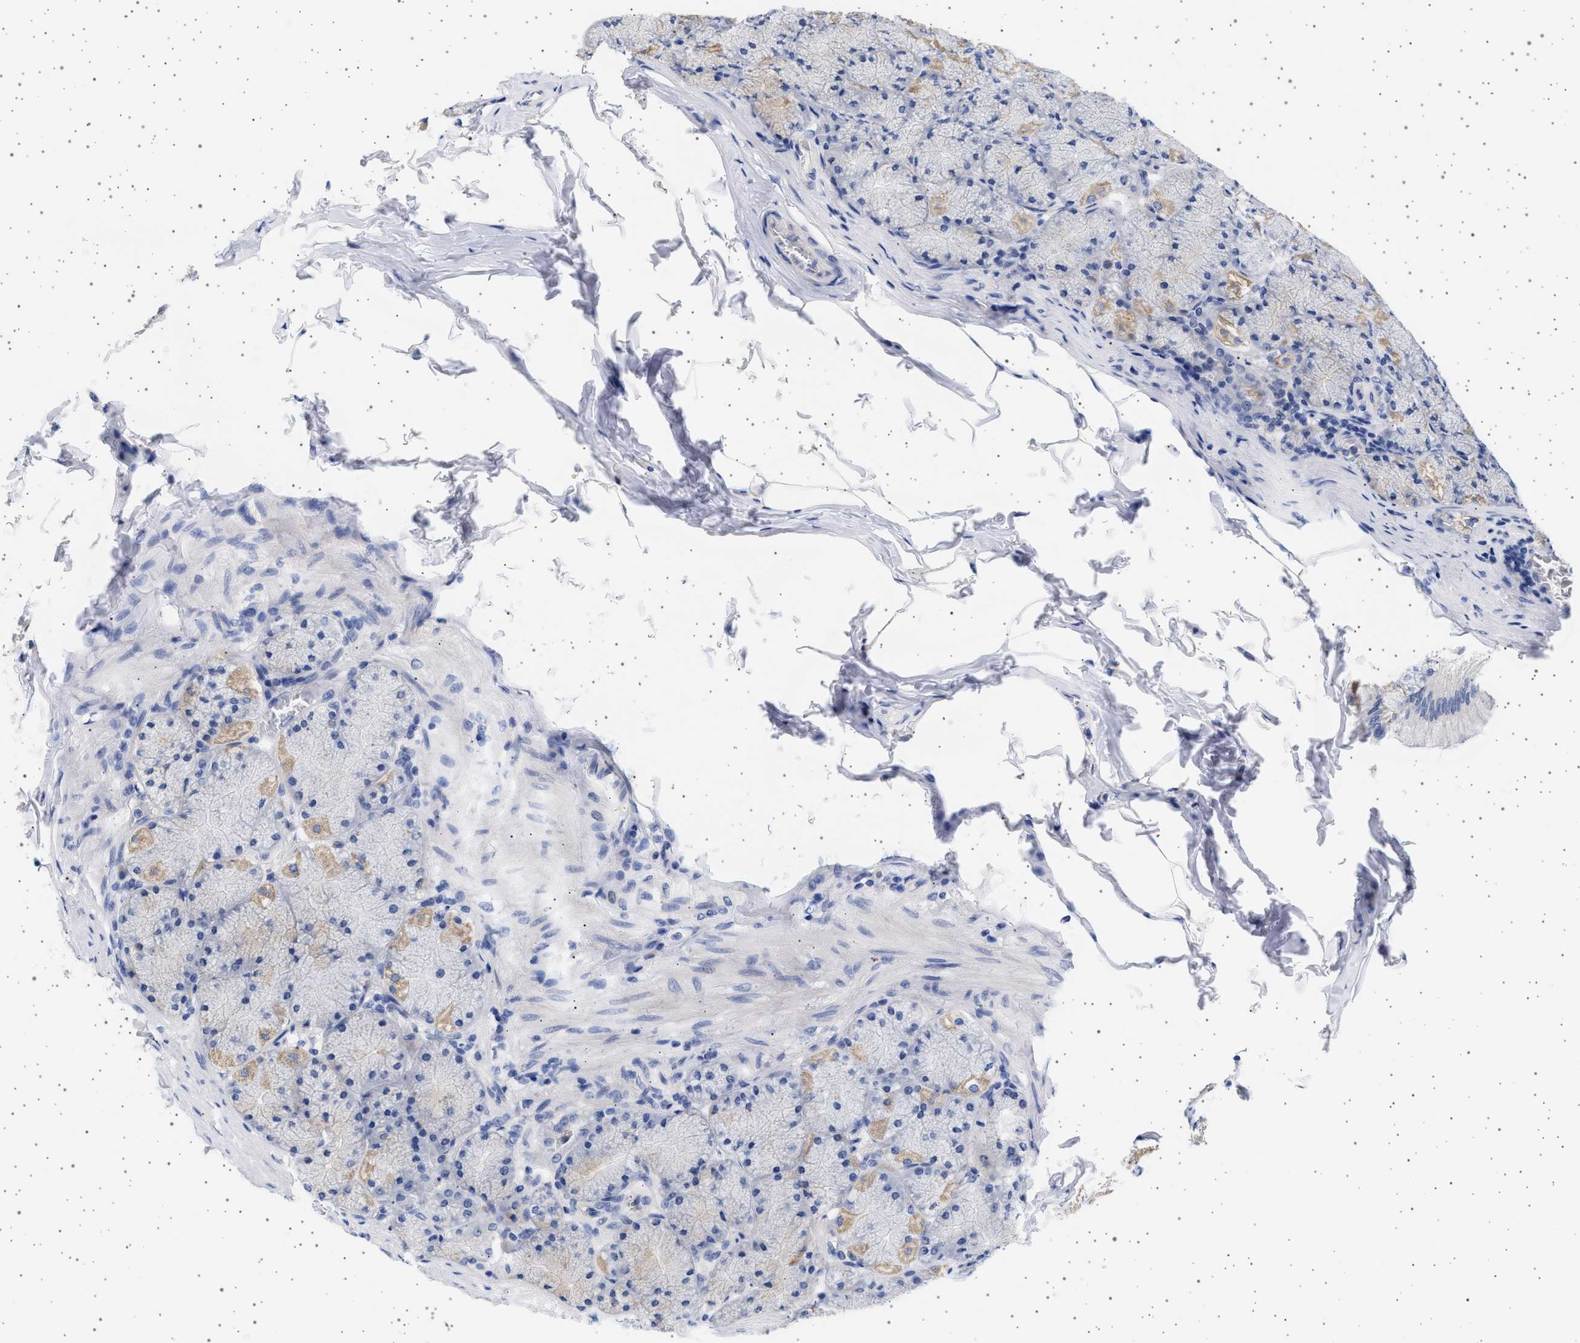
{"staining": {"intensity": "weak", "quantity": "<25%", "location": "cytoplasmic/membranous"}, "tissue": "stomach", "cell_type": "Glandular cells", "image_type": "normal", "snomed": [{"axis": "morphology", "description": "Normal tissue, NOS"}, {"axis": "topography", "description": "Stomach, upper"}], "caption": "Immunohistochemistry photomicrograph of benign stomach stained for a protein (brown), which demonstrates no positivity in glandular cells.", "gene": "TRMT10B", "patient": {"sex": "female", "age": 56}}